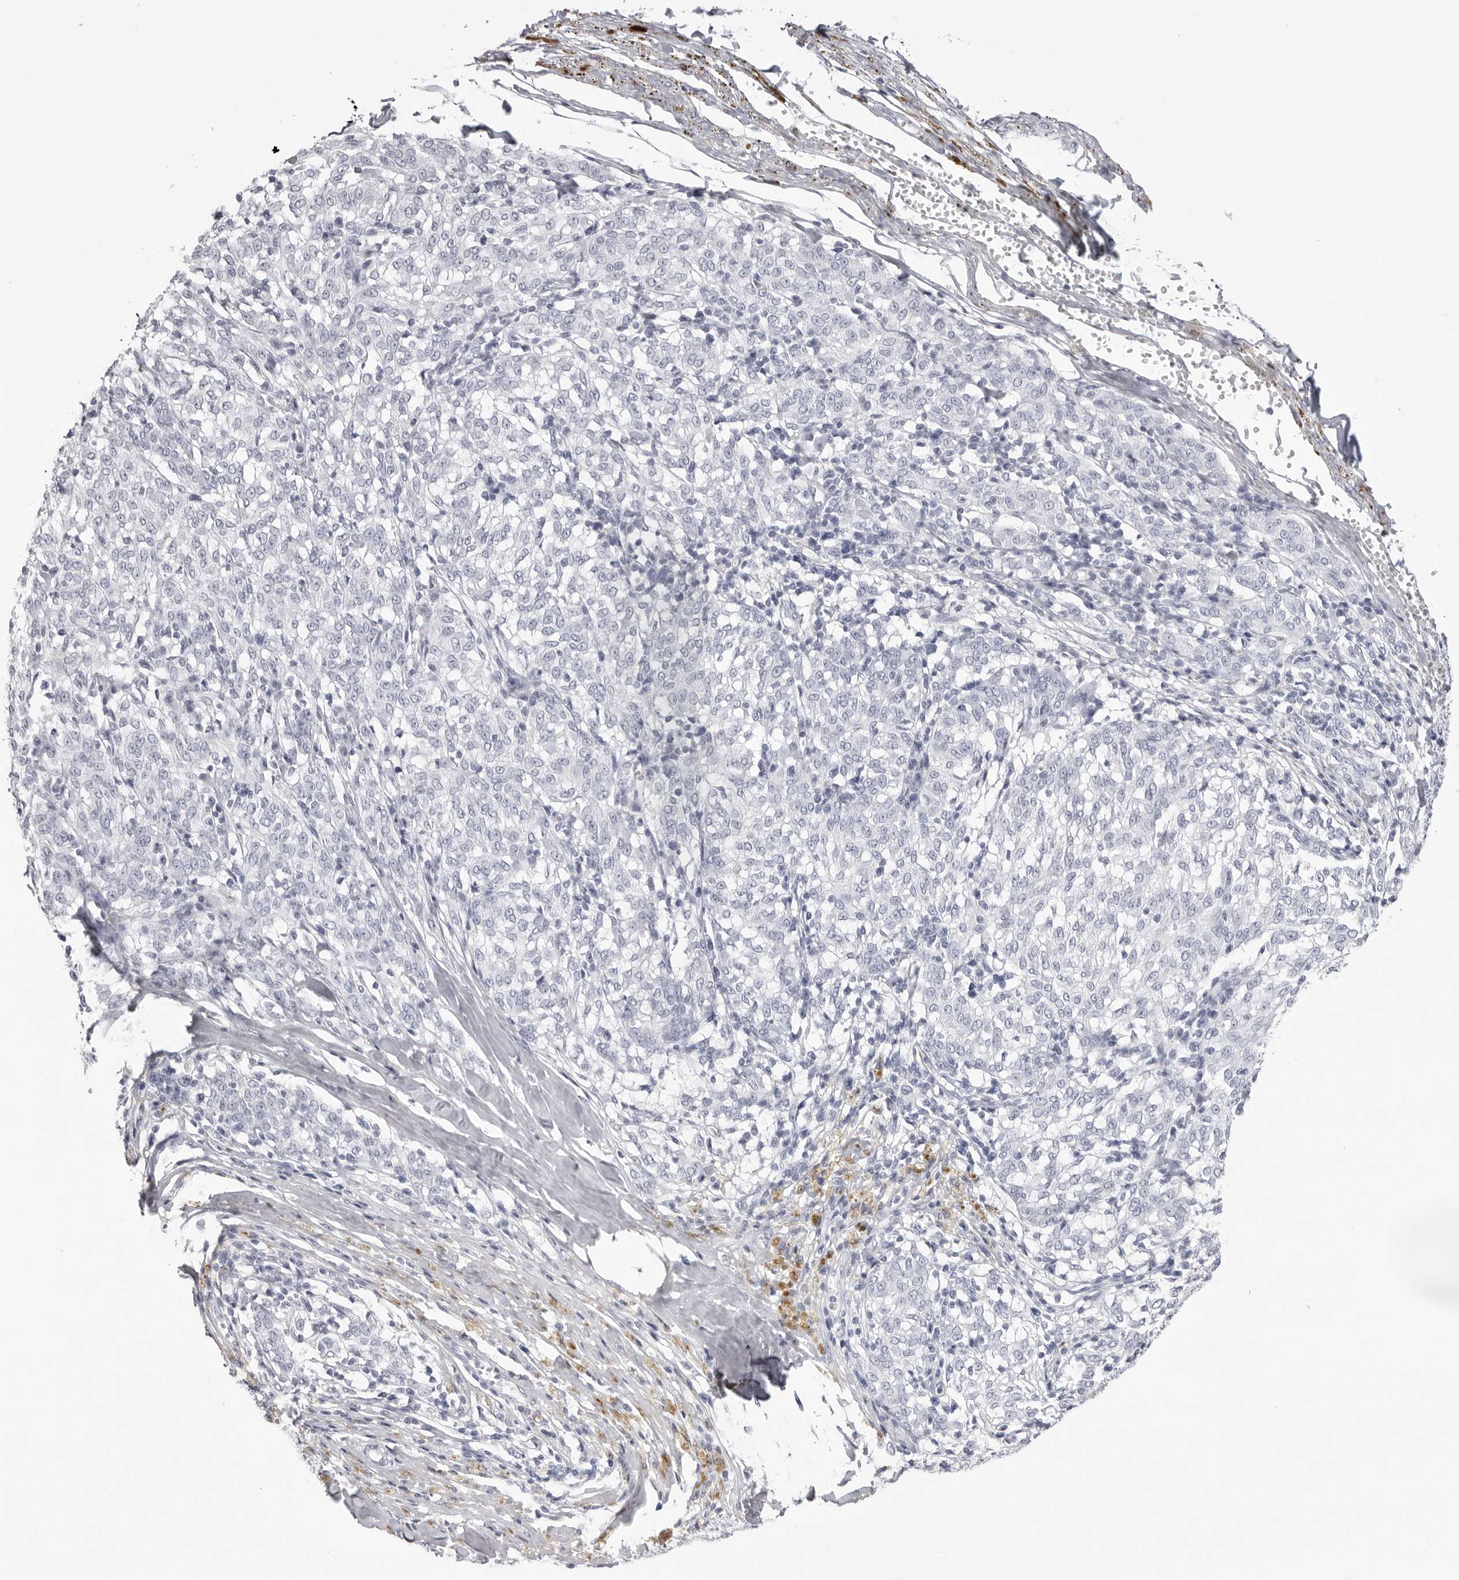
{"staining": {"intensity": "negative", "quantity": "none", "location": "none"}, "tissue": "melanoma", "cell_type": "Tumor cells", "image_type": "cancer", "snomed": [{"axis": "morphology", "description": "Malignant melanoma, NOS"}, {"axis": "topography", "description": "Skin"}], "caption": "This is an immunohistochemistry (IHC) histopathology image of malignant melanoma. There is no staining in tumor cells.", "gene": "CST1", "patient": {"sex": "female", "age": 72}}